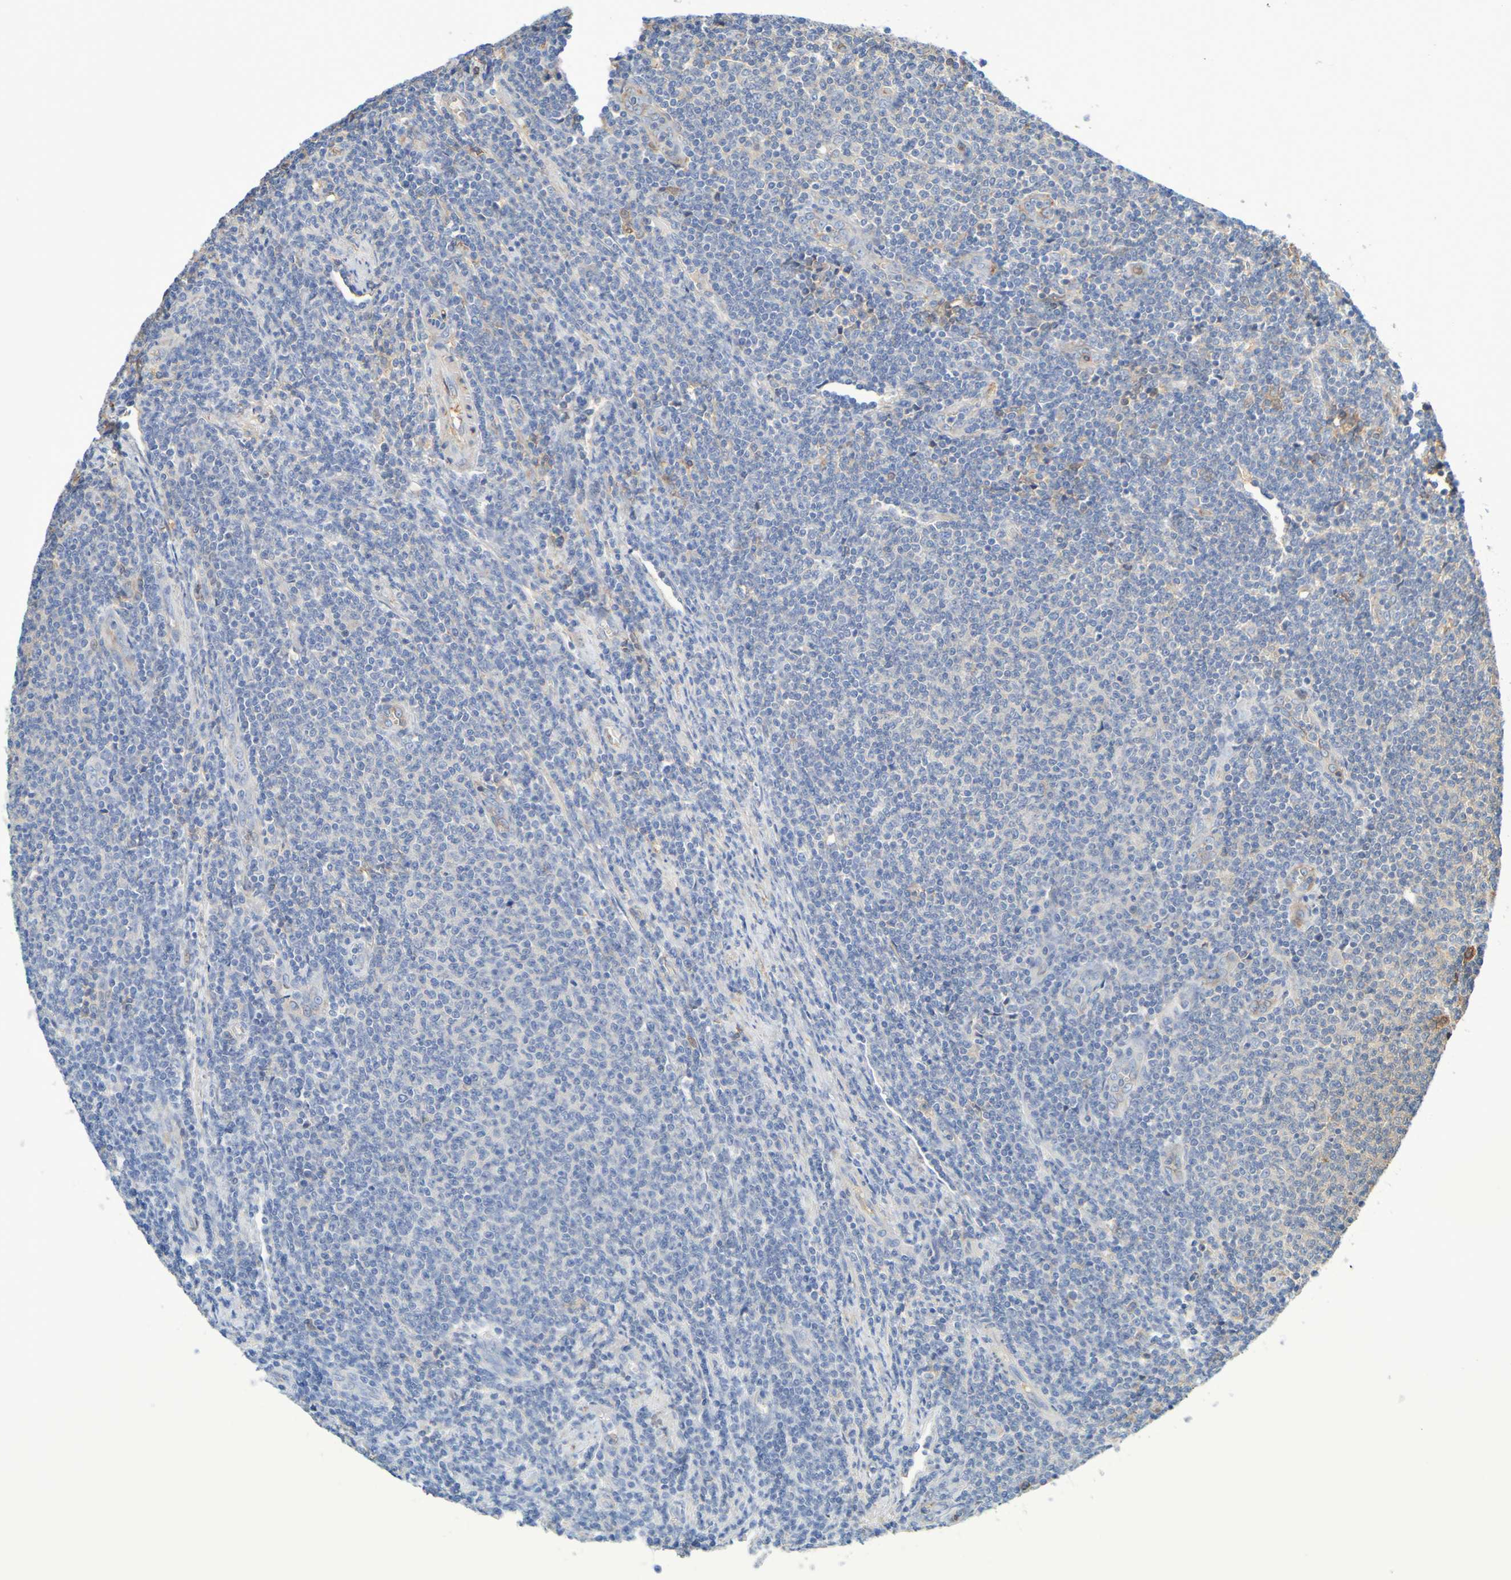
{"staining": {"intensity": "weak", "quantity": "<25%", "location": "cytoplasmic/membranous"}, "tissue": "lymphoma", "cell_type": "Tumor cells", "image_type": "cancer", "snomed": [{"axis": "morphology", "description": "Malignant lymphoma, non-Hodgkin's type, Low grade"}, {"axis": "topography", "description": "Lymph node"}], "caption": "A histopathology image of malignant lymphoma, non-Hodgkin's type (low-grade) stained for a protein shows no brown staining in tumor cells.", "gene": "GAB3", "patient": {"sex": "male", "age": 66}}